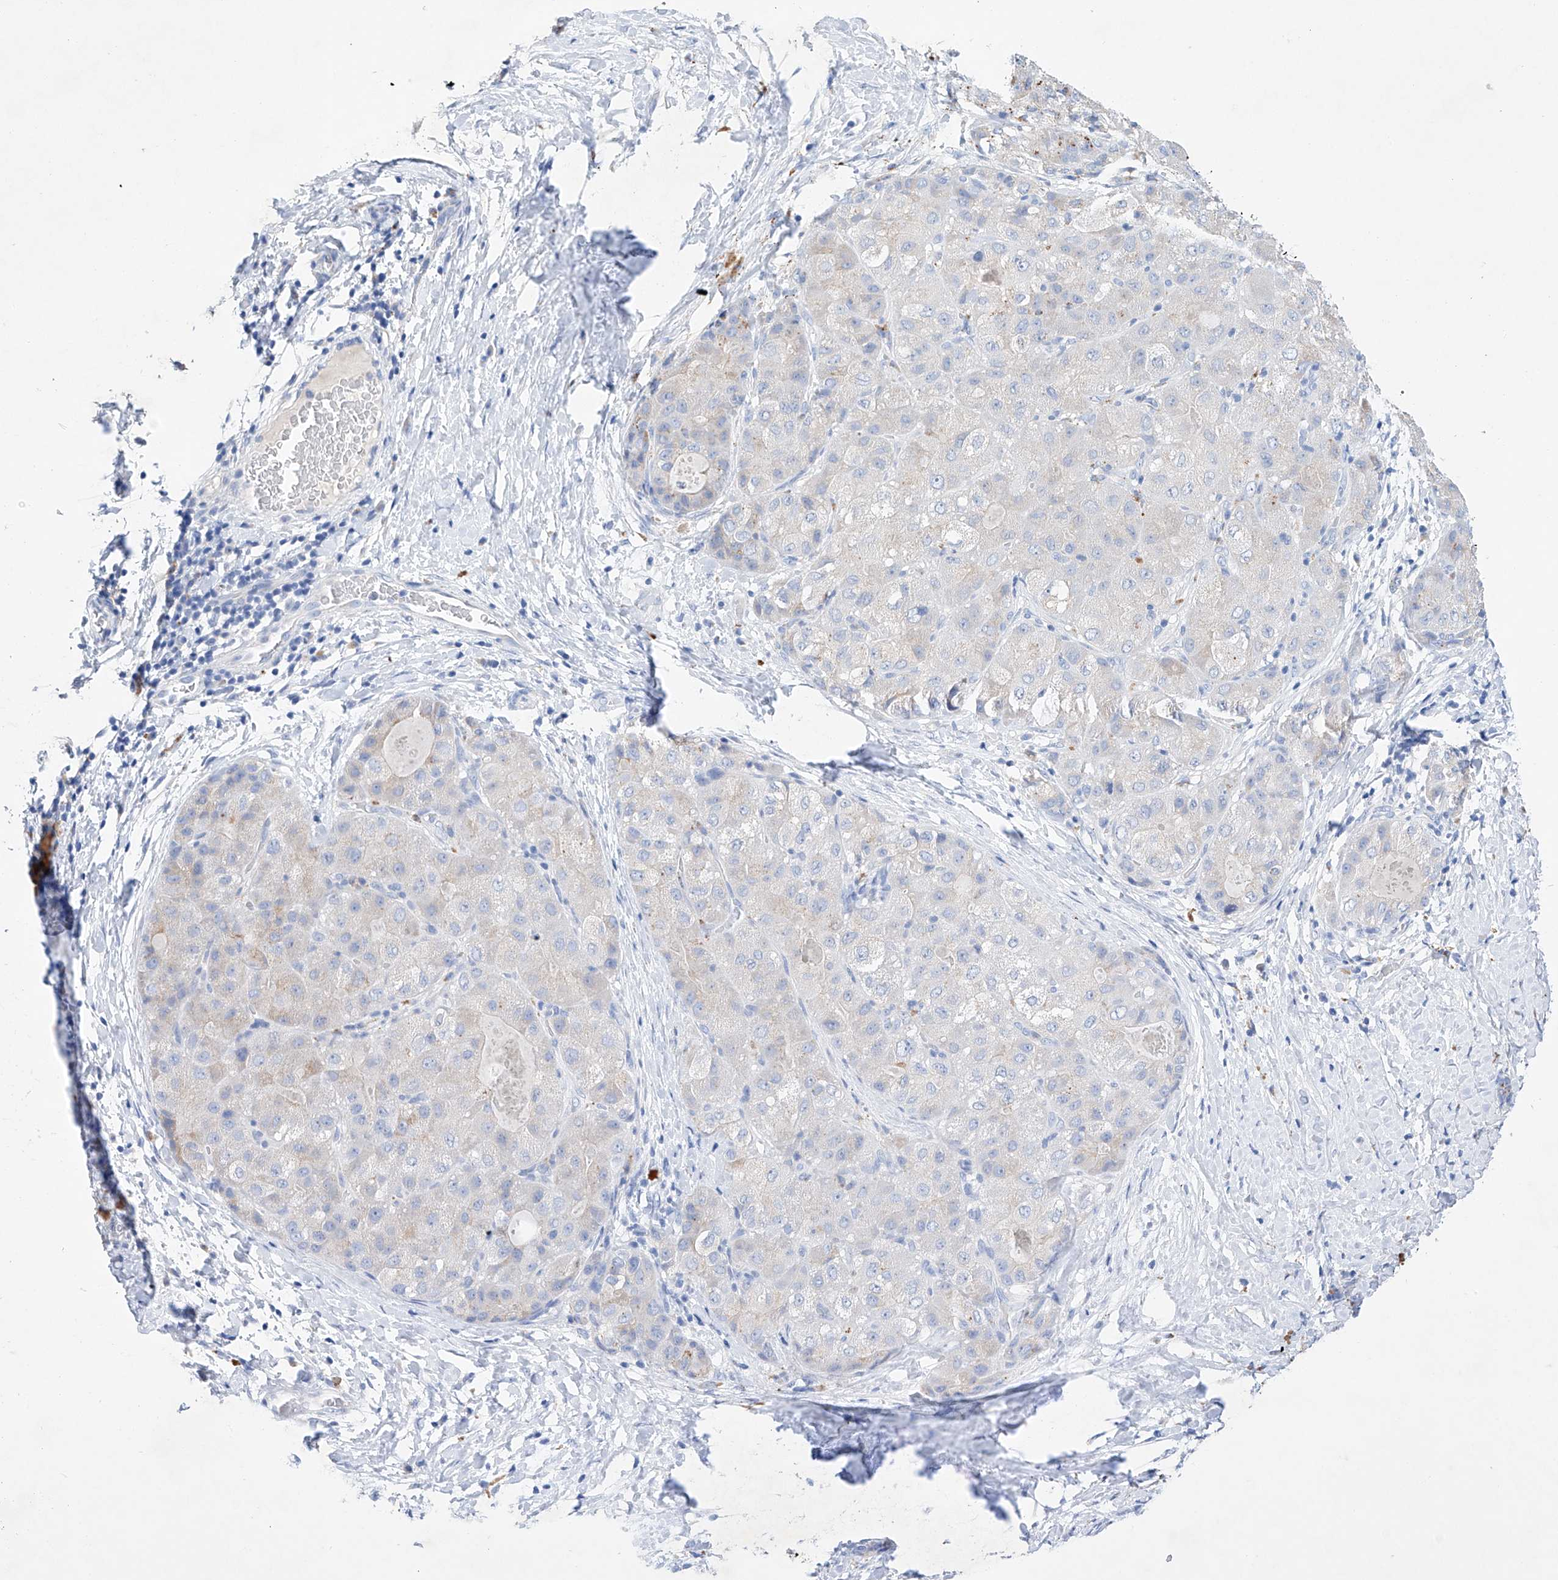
{"staining": {"intensity": "negative", "quantity": "none", "location": "none"}, "tissue": "liver cancer", "cell_type": "Tumor cells", "image_type": "cancer", "snomed": [{"axis": "morphology", "description": "Carcinoma, Hepatocellular, NOS"}, {"axis": "topography", "description": "Liver"}], "caption": "This is an IHC photomicrograph of human liver cancer (hepatocellular carcinoma). There is no expression in tumor cells.", "gene": "LURAP1", "patient": {"sex": "male", "age": 80}}